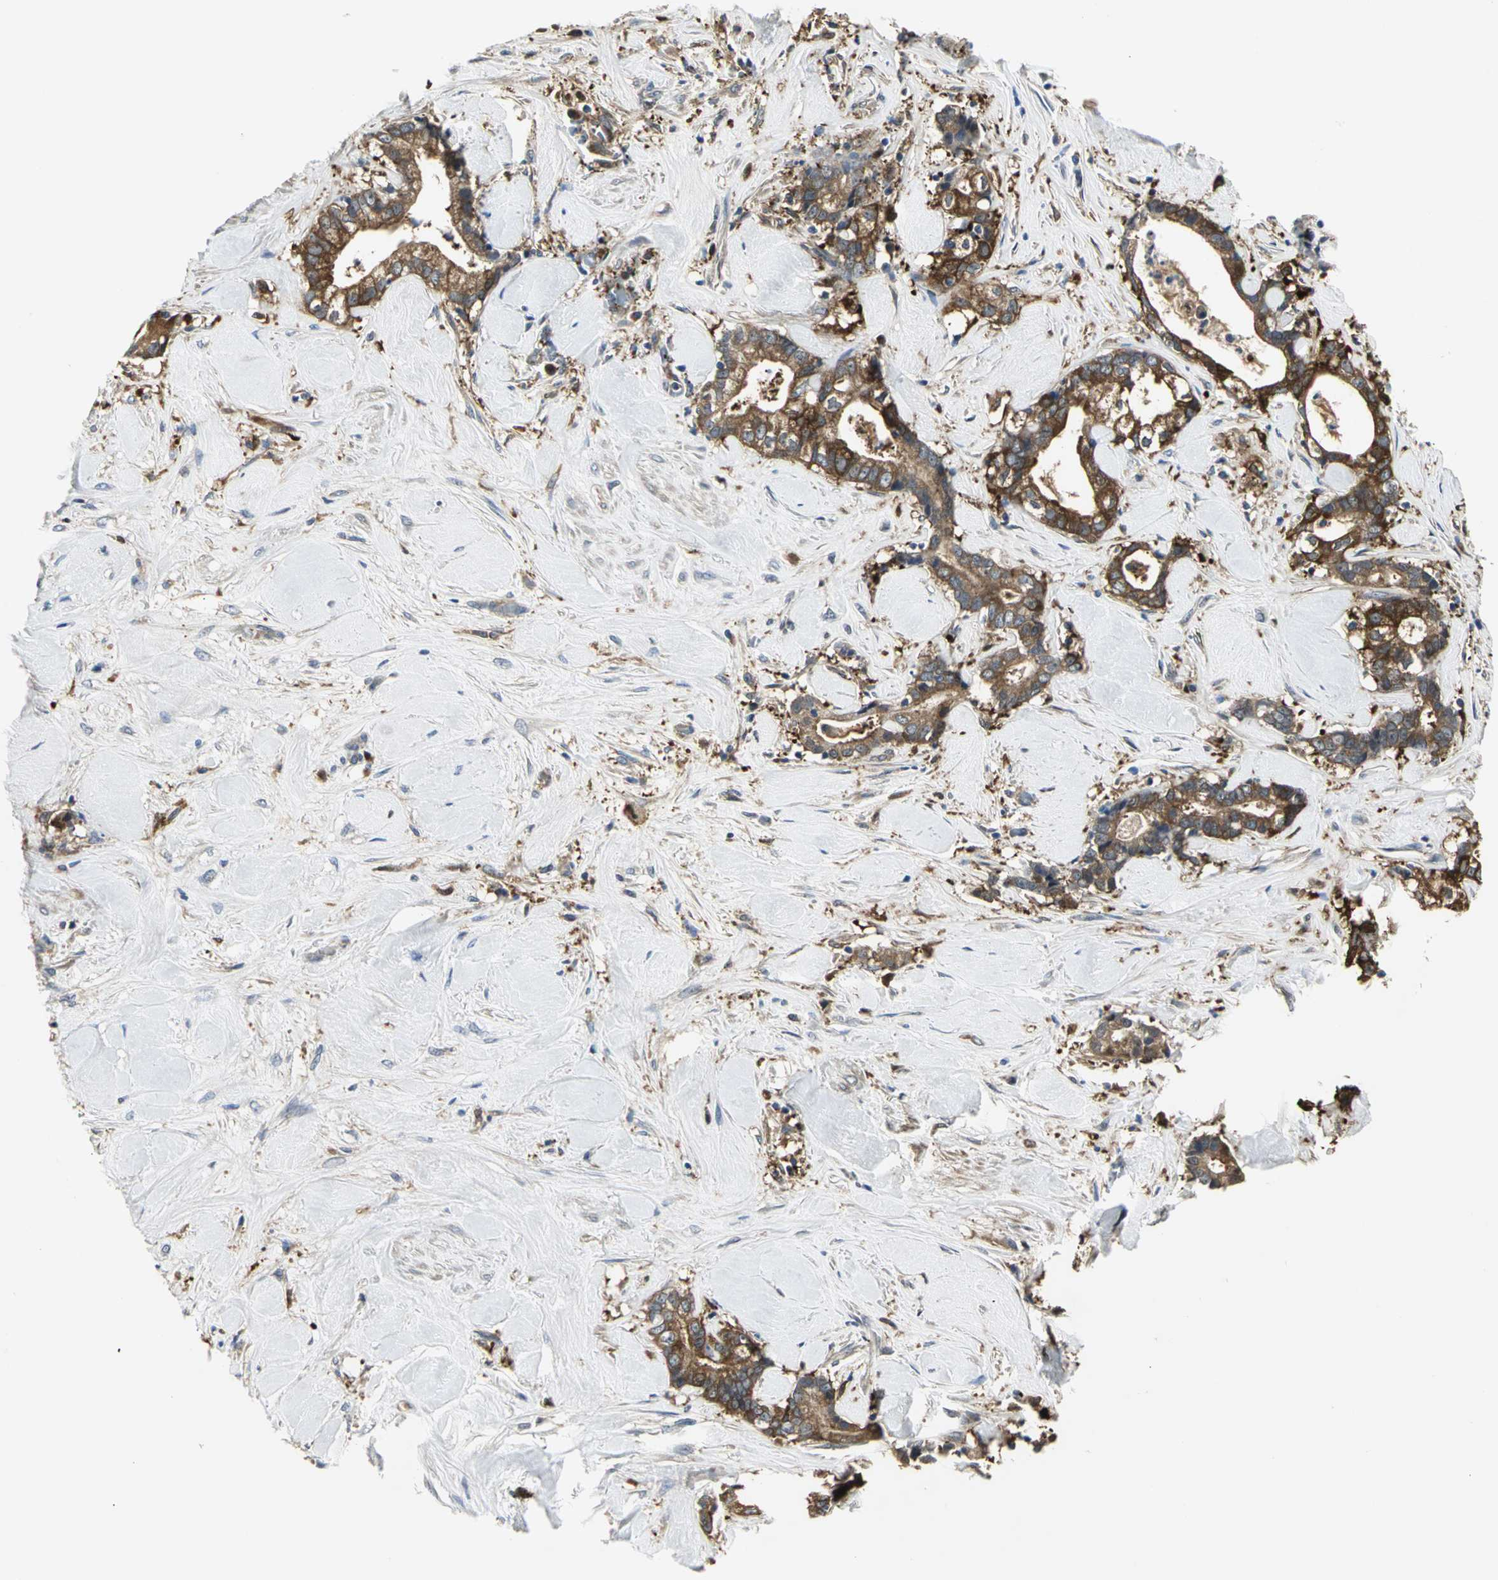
{"staining": {"intensity": "strong", "quantity": ">75%", "location": "cytoplasmic/membranous"}, "tissue": "liver cancer", "cell_type": "Tumor cells", "image_type": "cancer", "snomed": [{"axis": "morphology", "description": "Cholangiocarcinoma"}, {"axis": "topography", "description": "Liver"}], "caption": "Immunohistochemistry (DAB) staining of human liver cholangiocarcinoma exhibits strong cytoplasmic/membranous protein positivity in approximately >75% of tumor cells. (DAB = brown stain, brightfield microscopy at high magnification).", "gene": "CHRNB1", "patient": {"sex": "male", "age": 57}}